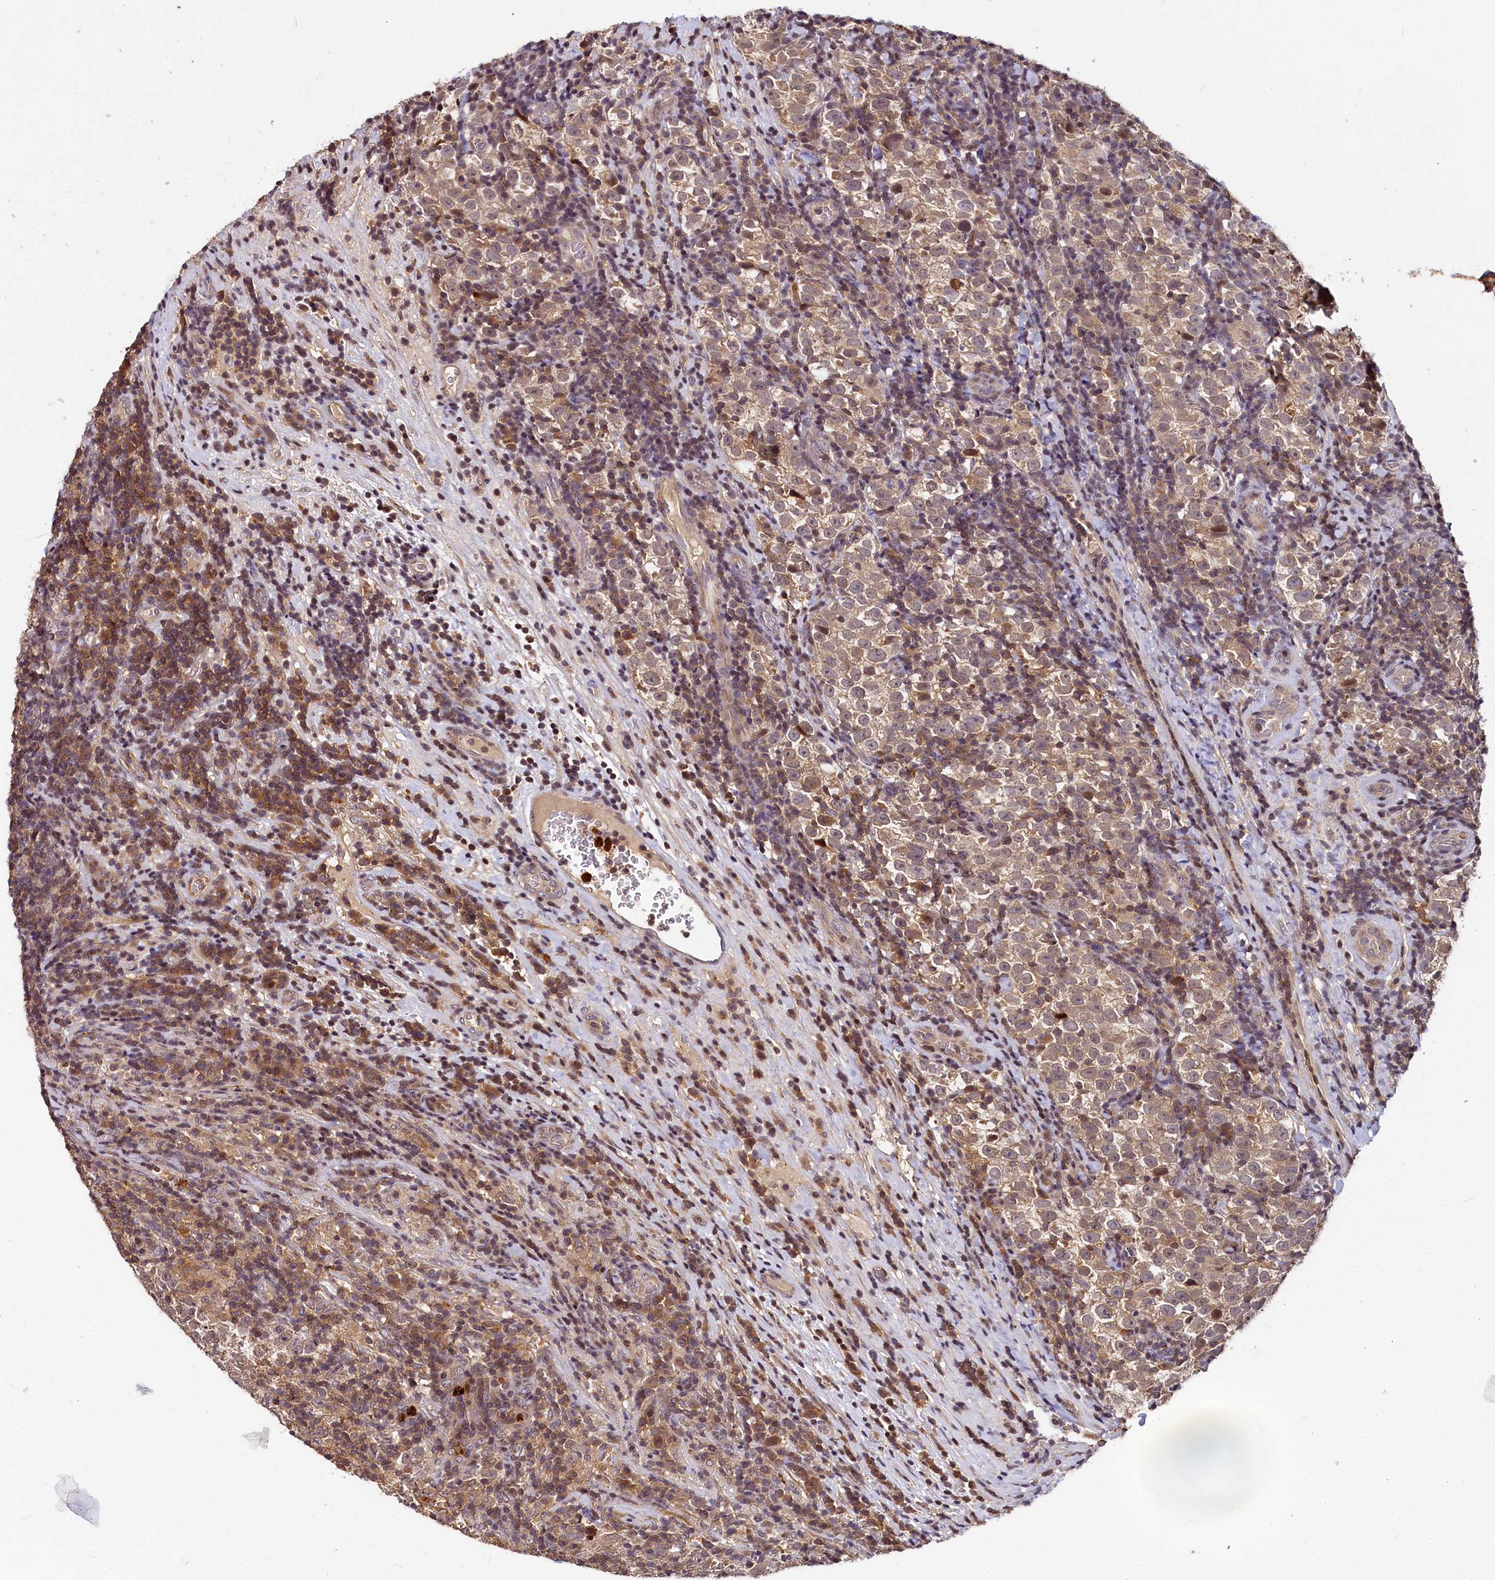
{"staining": {"intensity": "weak", "quantity": "25%-75%", "location": "cytoplasmic/membranous"}, "tissue": "testis cancer", "cell_type": "Tumor cells", "image_type": "cancer", "snomed": [{"axis": "morphology", "description": "Normal tissue, NOS"}, {"axis": "morphology", "description": "Seminoma, NOS"}, {"axis": "topography", "description": "Testis"}], "caption": "Testis cancer (seminoma) was stained to show a protein in brown. There is low levels of weak cytoplasmic/membranous staining in approximately 25%-75% of tumor cells.", "gene": "ATG101", "patient": {"sex": "male", "age": 43}}